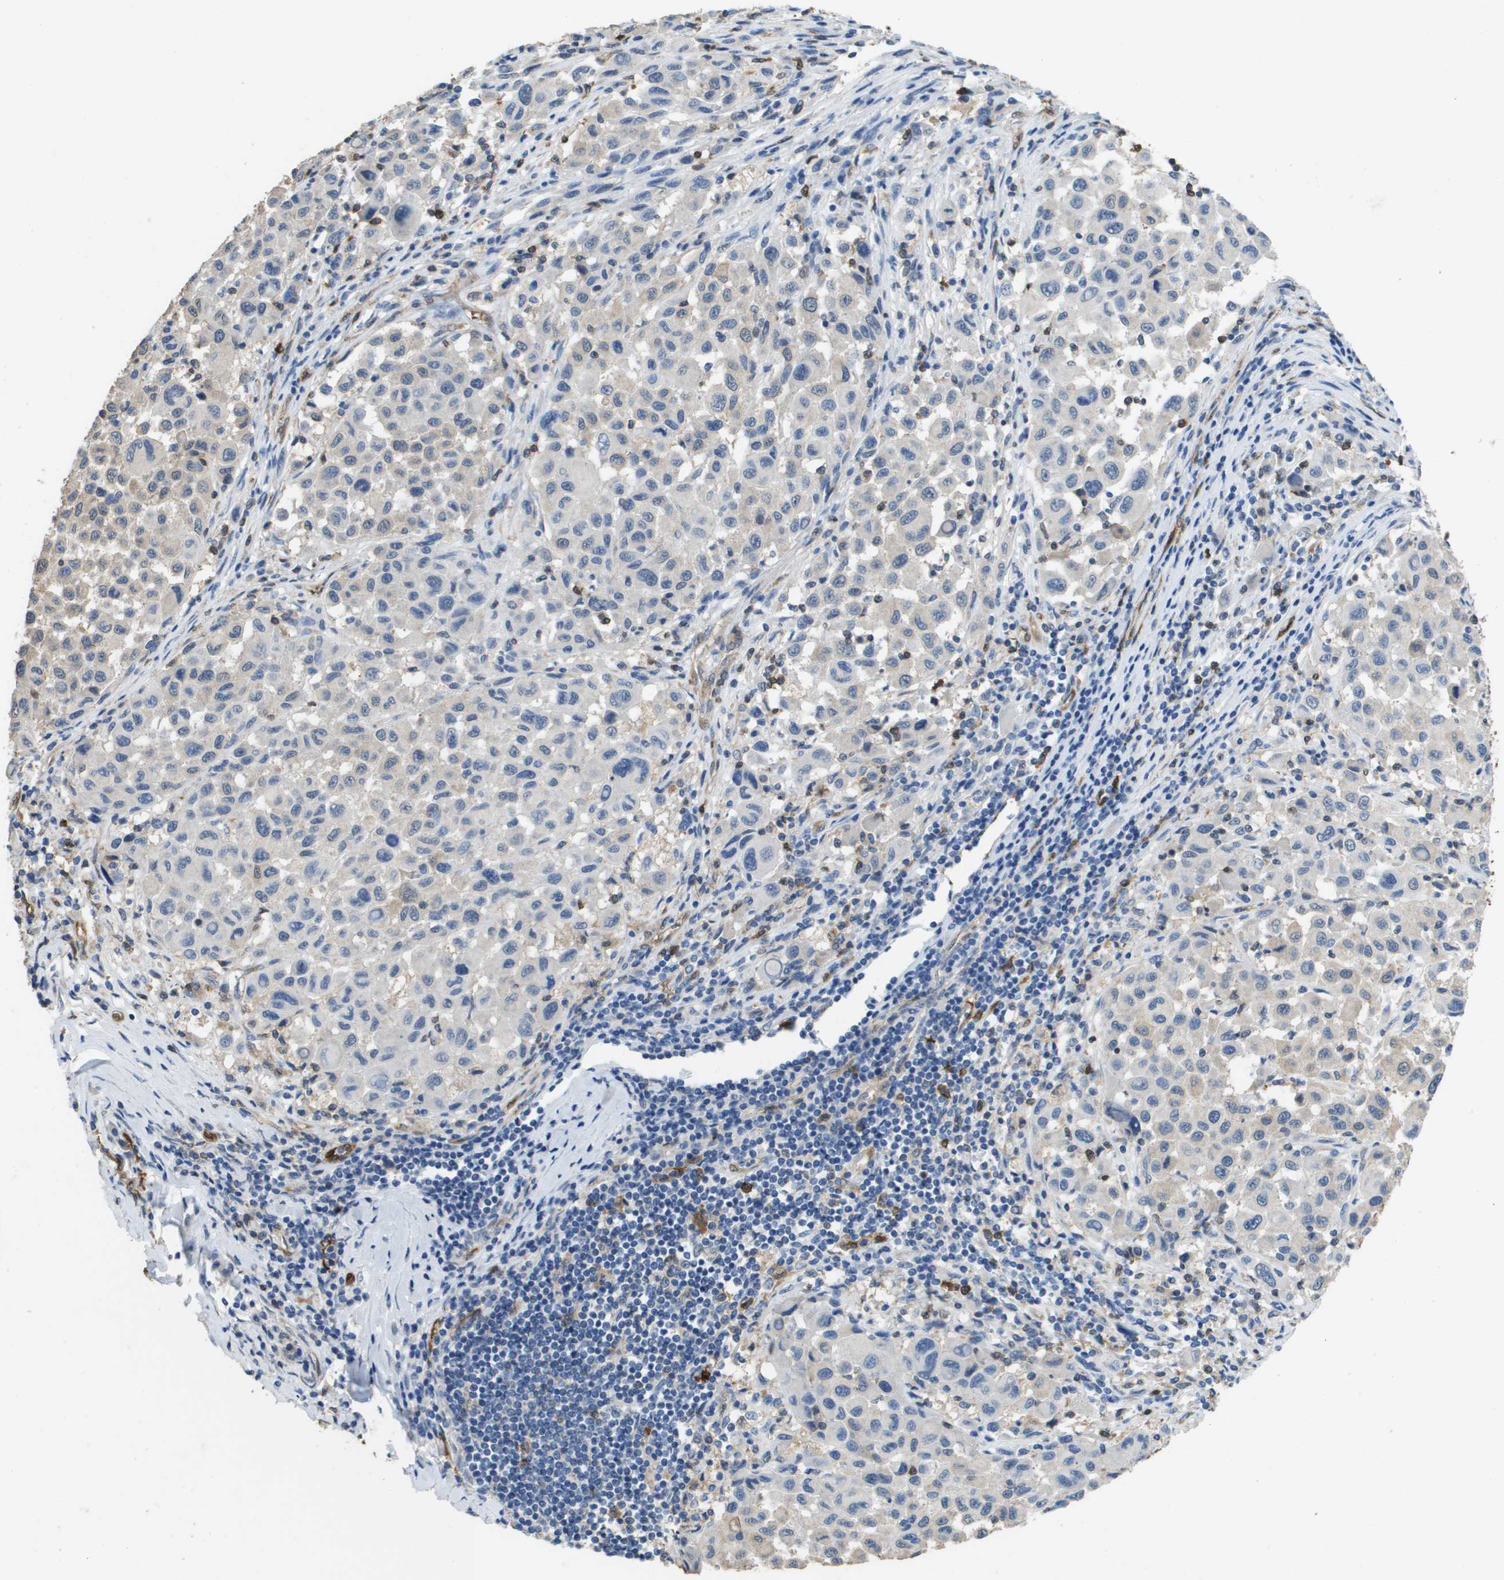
{"staining": {"intensity": "negative", "quantity": "none", "location": "none"}, "tissue": "melanoma", "cell_type": "Tumor cells", "image_type": "cancer", "snomed": [{"axis": "morphology", "description": "Malignant melanoma, Metastatic site"}, {"axis": "topography", "description": "Lymph node"}], "caption": "Tumor cells are negative for brown protein staining in melanoma. (Stains: DAB immunohistochemistry (IHC) with hematoxylin counter stain, Microscopy: brightfield microscopy at high magnification).", "gene": "FABP5", "patient": {"sex": "male", "age": 61}}